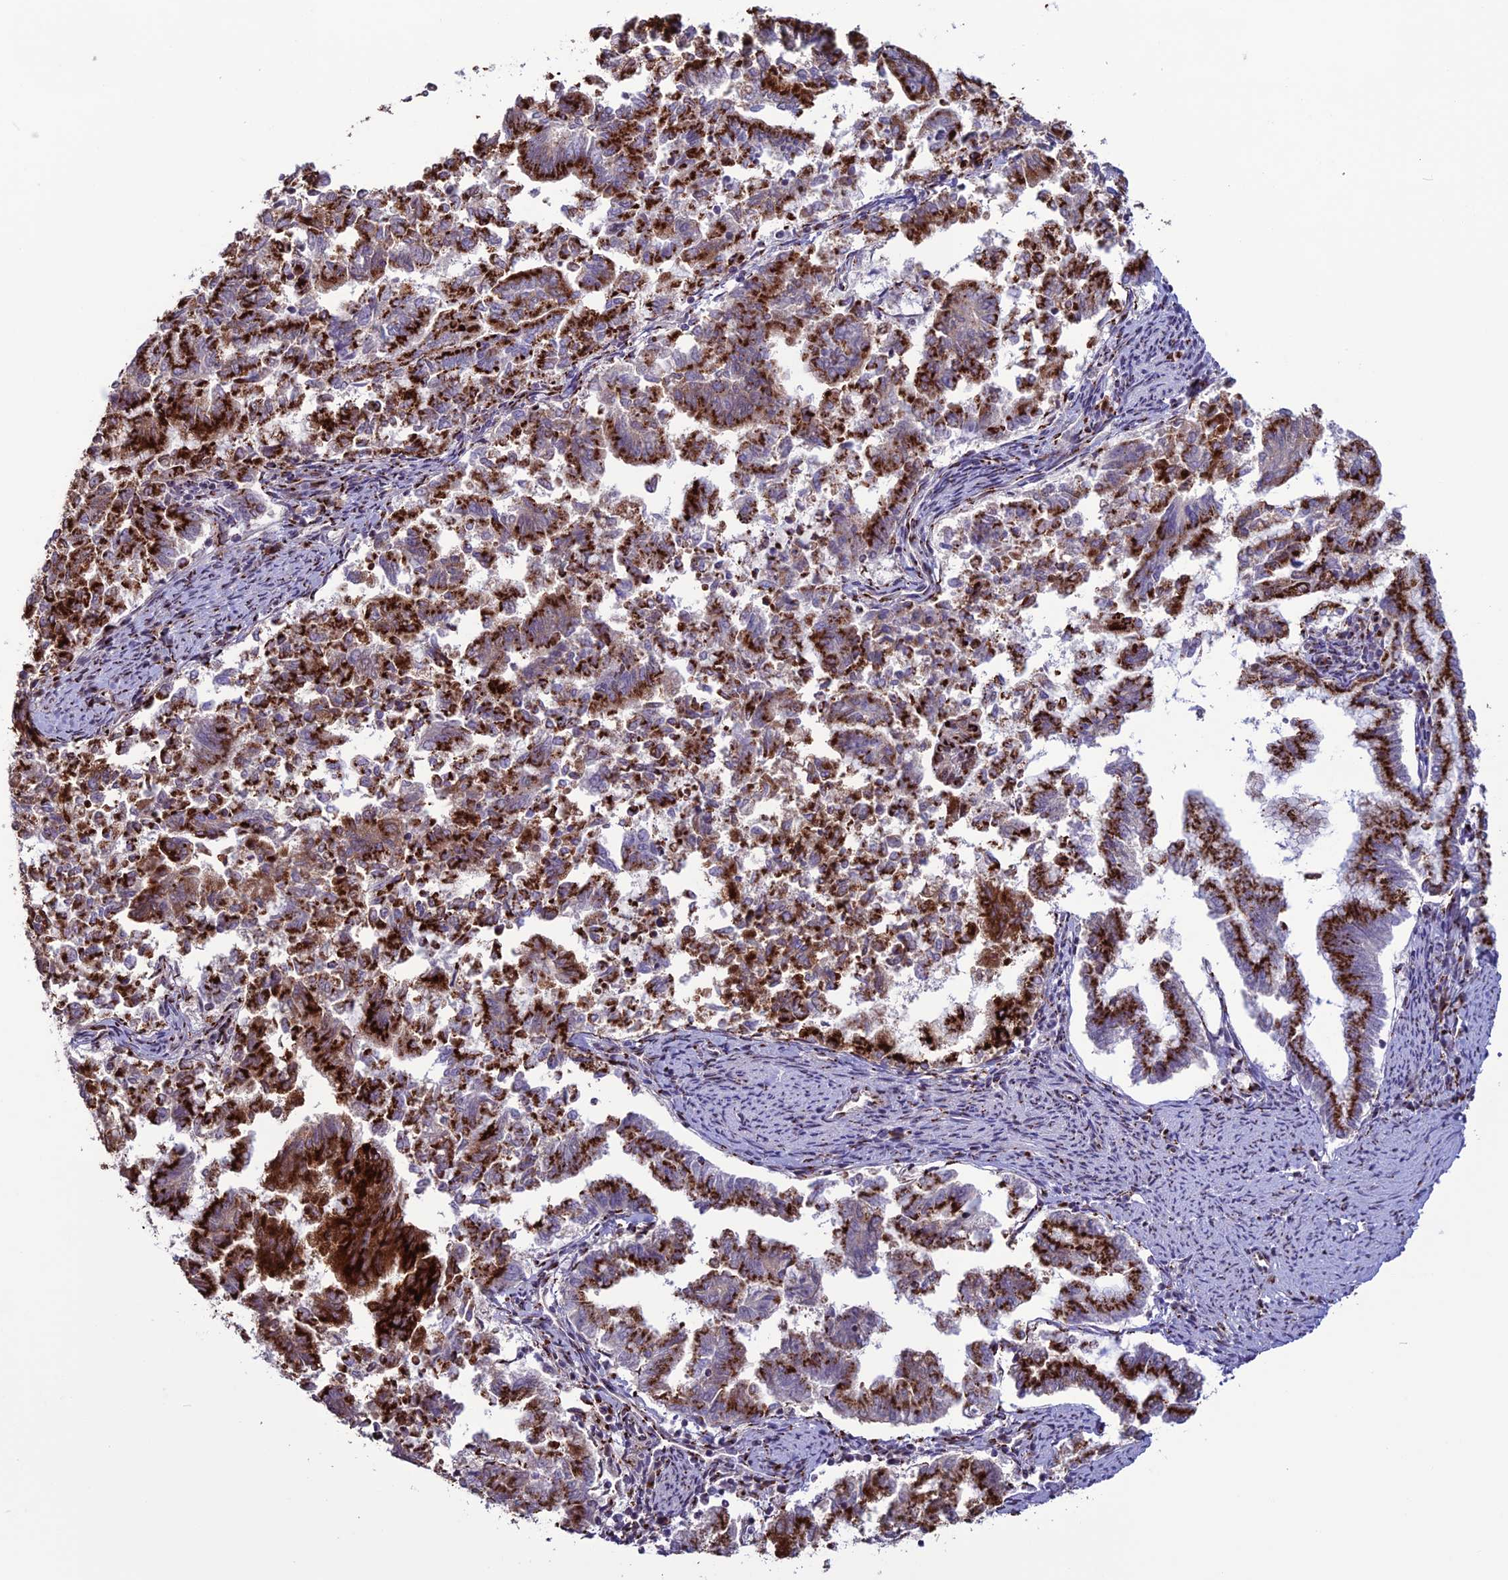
{"staining": {"intensity": "strong", "quantity": ">75%", "location": "cytoplasmic/membranous"}, "tissue": "endometrial cancer", "cell_type": "Tumor cells", "image_type": "cancer", "snomed": [{"axis": "morphology", "description": "Adenocarcinoma, NOS"}, {"axis": "topography", "description": "Endometrium"}], "caption": "Immunohistochemical staining of endometrial cancer shows high levels of strong cytoplasmic/membranous expression in about >75% of tumor cells.", "gene": "PLEKHA4", "patient": {"sex": "female", "age": 79}}